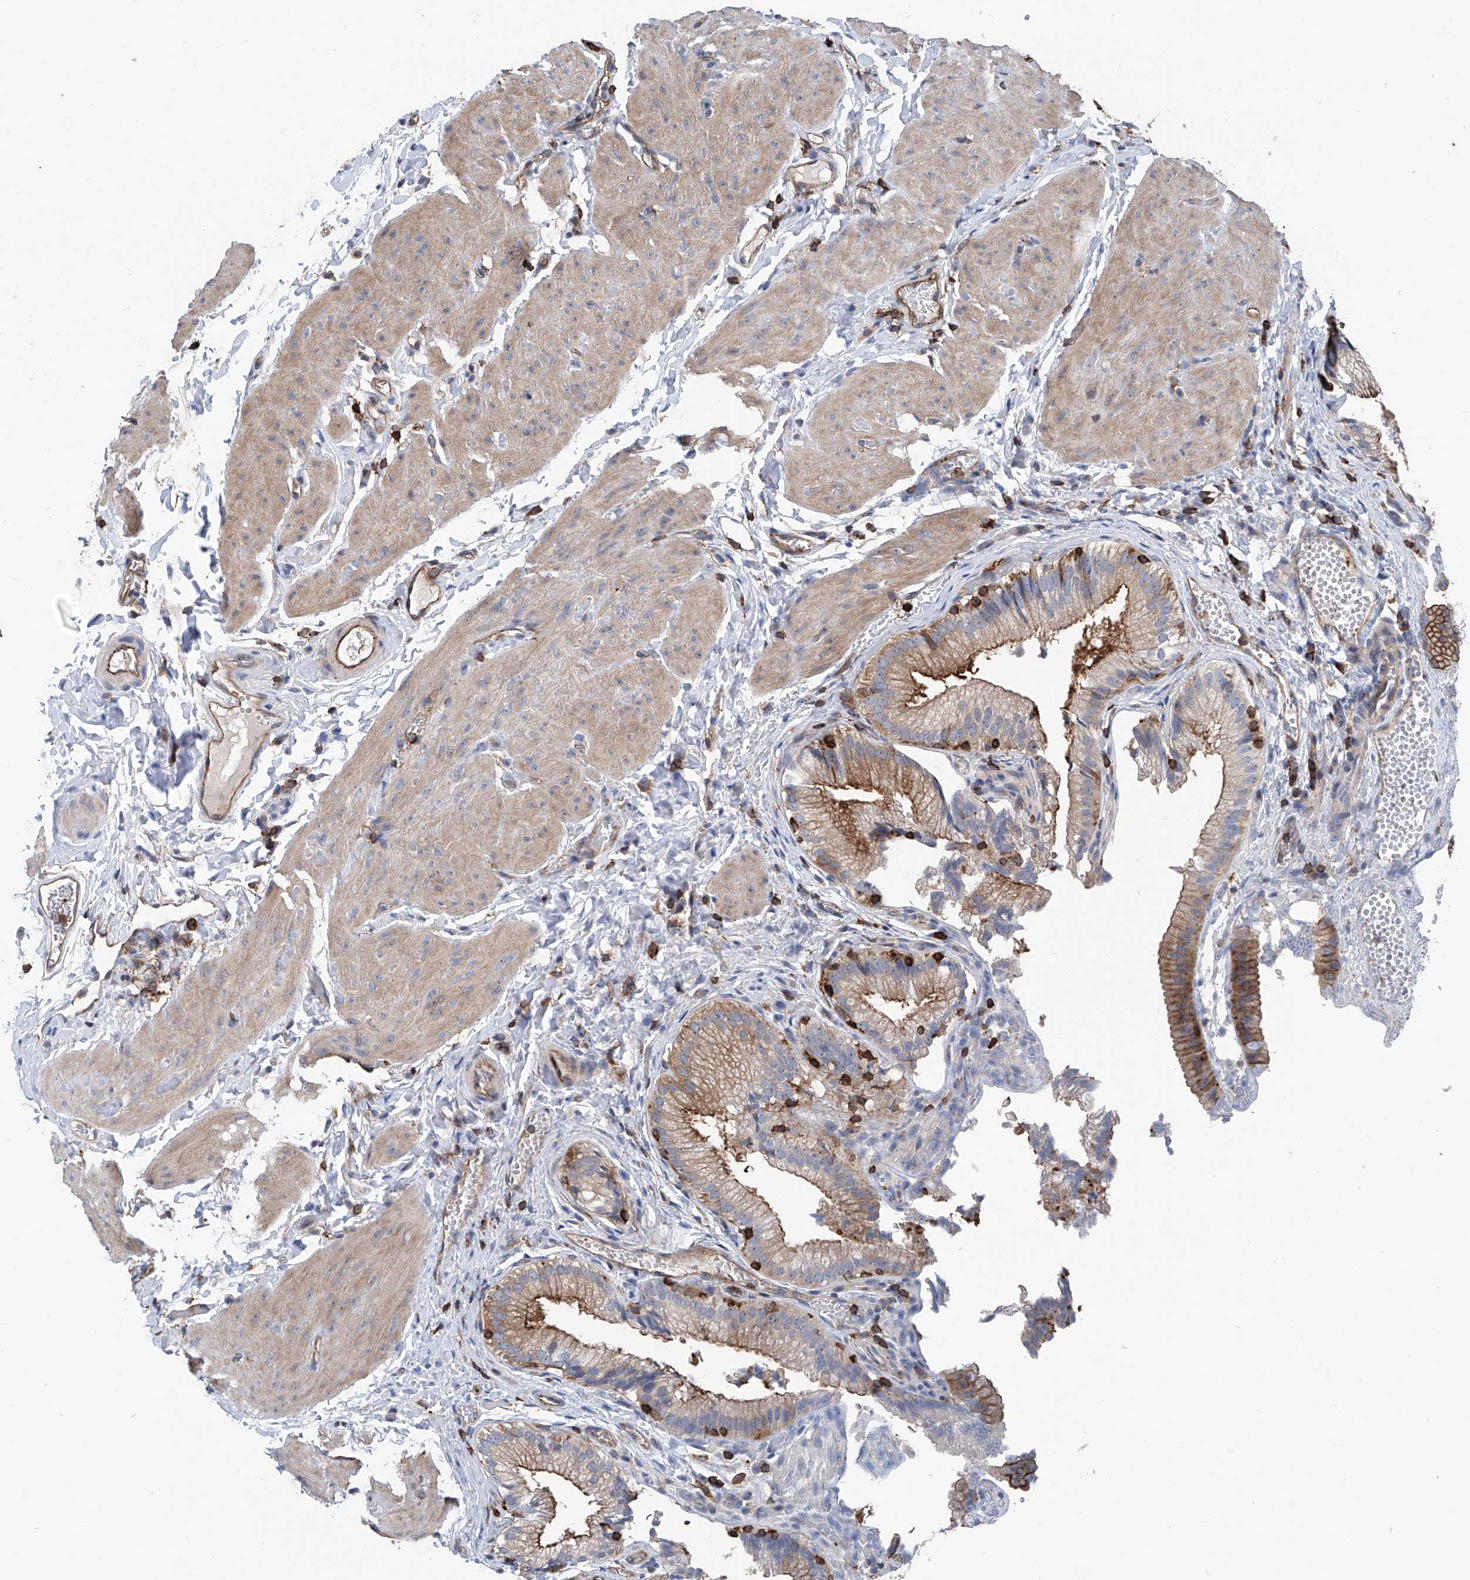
{"staining": {"intensity": "moderate", "quantity": "25%-75%", "location": "cytoplasmic/membranous"}, "tissue": "gallbladder", "cell_type": "Glandular cells", "image_type": "normal", "snomed": [{"axis": "morphology", "description": "Normal tissue, NOS"}, {"axis": "topography", "description": "Gallbladder"}], "caption": "Gallbladder stained for a protein displays moderate cytoplasmic/membranous positivity in glandular cells. The protein of interest is stained brown, and the nuclei are stained in blue (DAB (3,3'-diaminobenzidine) IHC with brightfield microscopy, high magnification).", "gene": "ZNF484", "patient": {"sex": "female", "age": 30}}